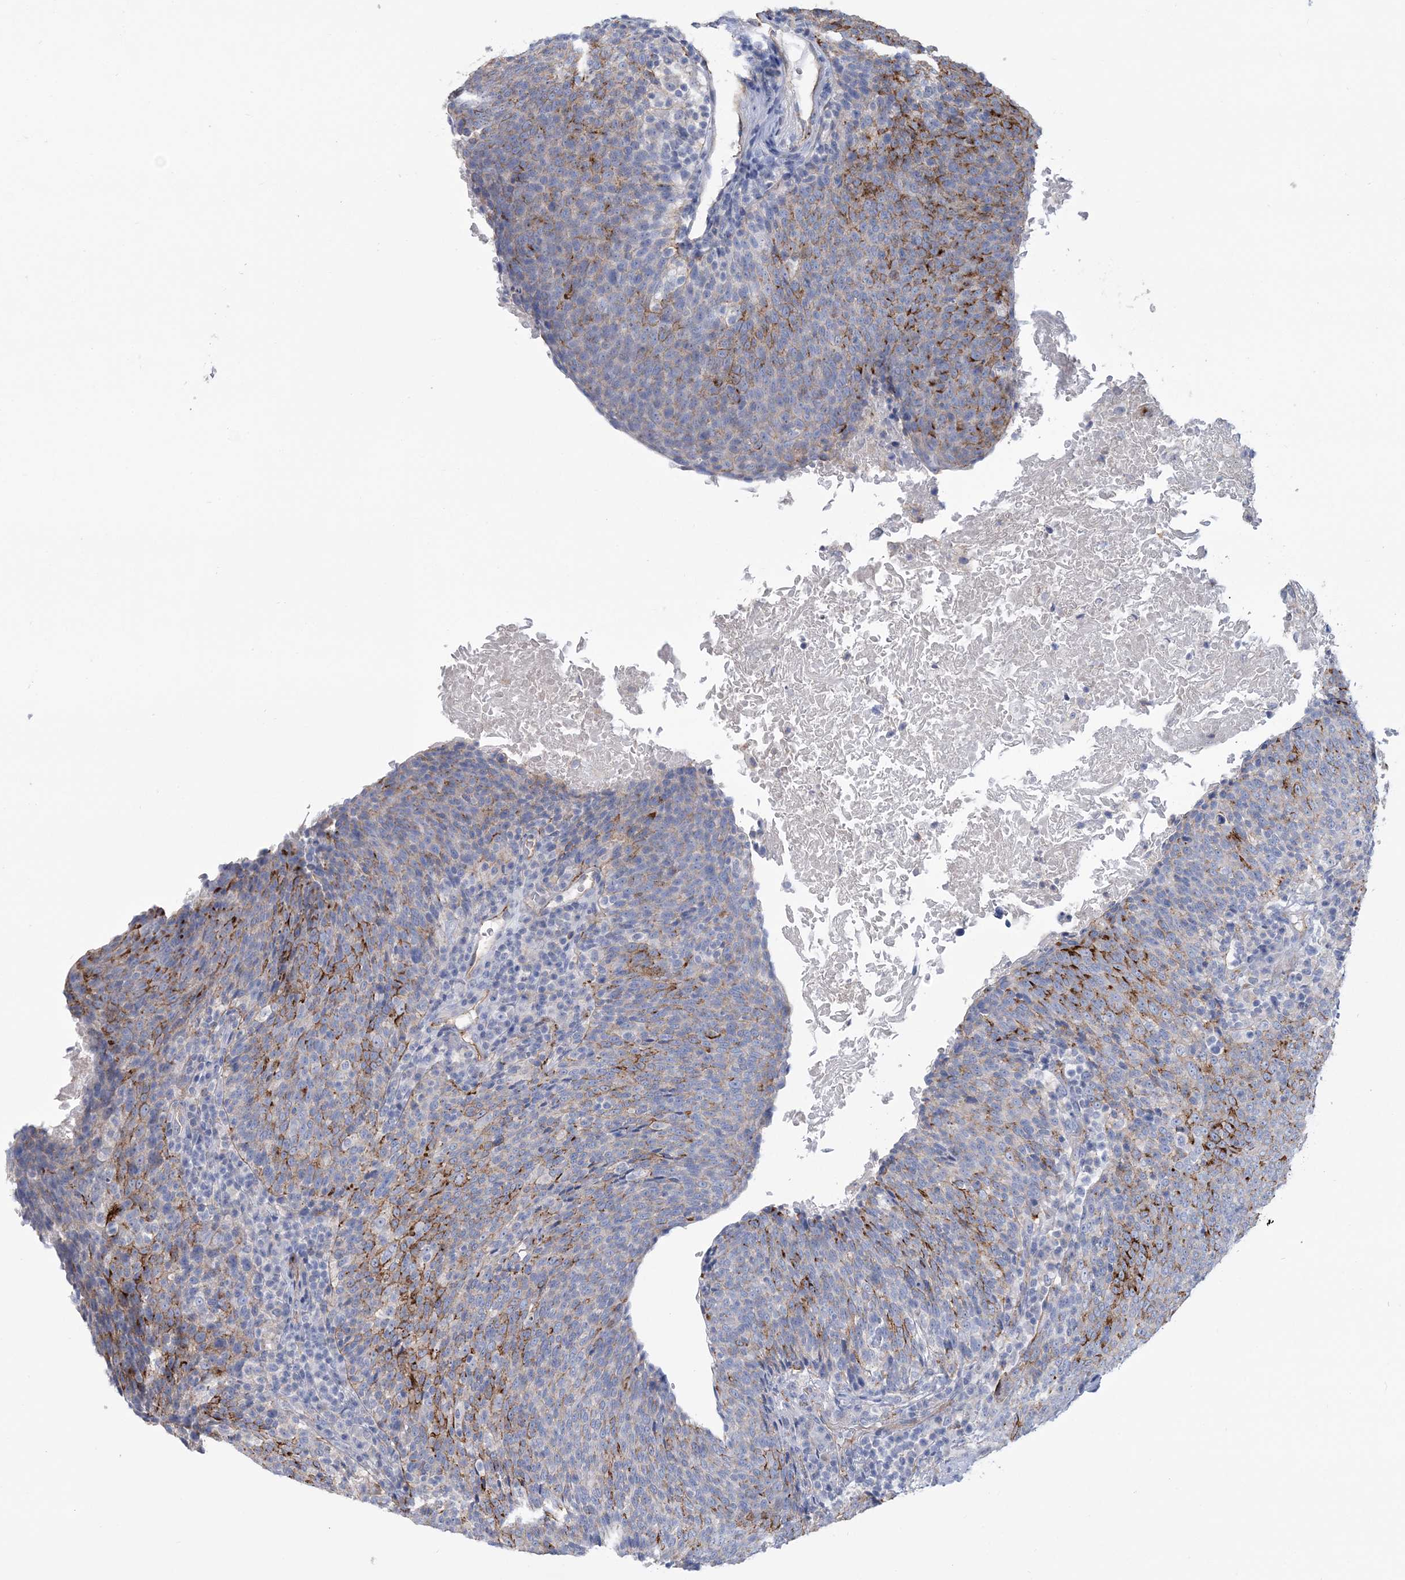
{"staining": {"intensity": "strong", "quantity": "<25%", "location": "cytoplasmic/membranous"}, "tissue": "head and neck cancer", "cell_type": "Tumor cells", "image_type": "cancer", "snomed": [{"axis": "morphology", "description": "Squamous cell carcinoma, NOS"}, {"axis": "morphology", "description": "Squamous cell carcinoma, metastatic, NOS"}, {"axis": "topography", "description": "Lymph node"}, {"axis": "topography", "description": "Head-Neck"}], "caption": "High-magnification brightfield microscopy of head and neck cancer (metastatic squamous cell carcinoma) stained with DAB (brown) and counterstained with hematoxylin (blue). tumor cells exhibit strong cytoplasmic/membranous staining is appreciated in approximately<25% of cells. Using DAB (brown) and hematoxylin (blue) stains, captured at high magnification using brightfield microscopy.", "gene": "RAB11FIP5", "patient": {"sex": "male", "age": 62}}